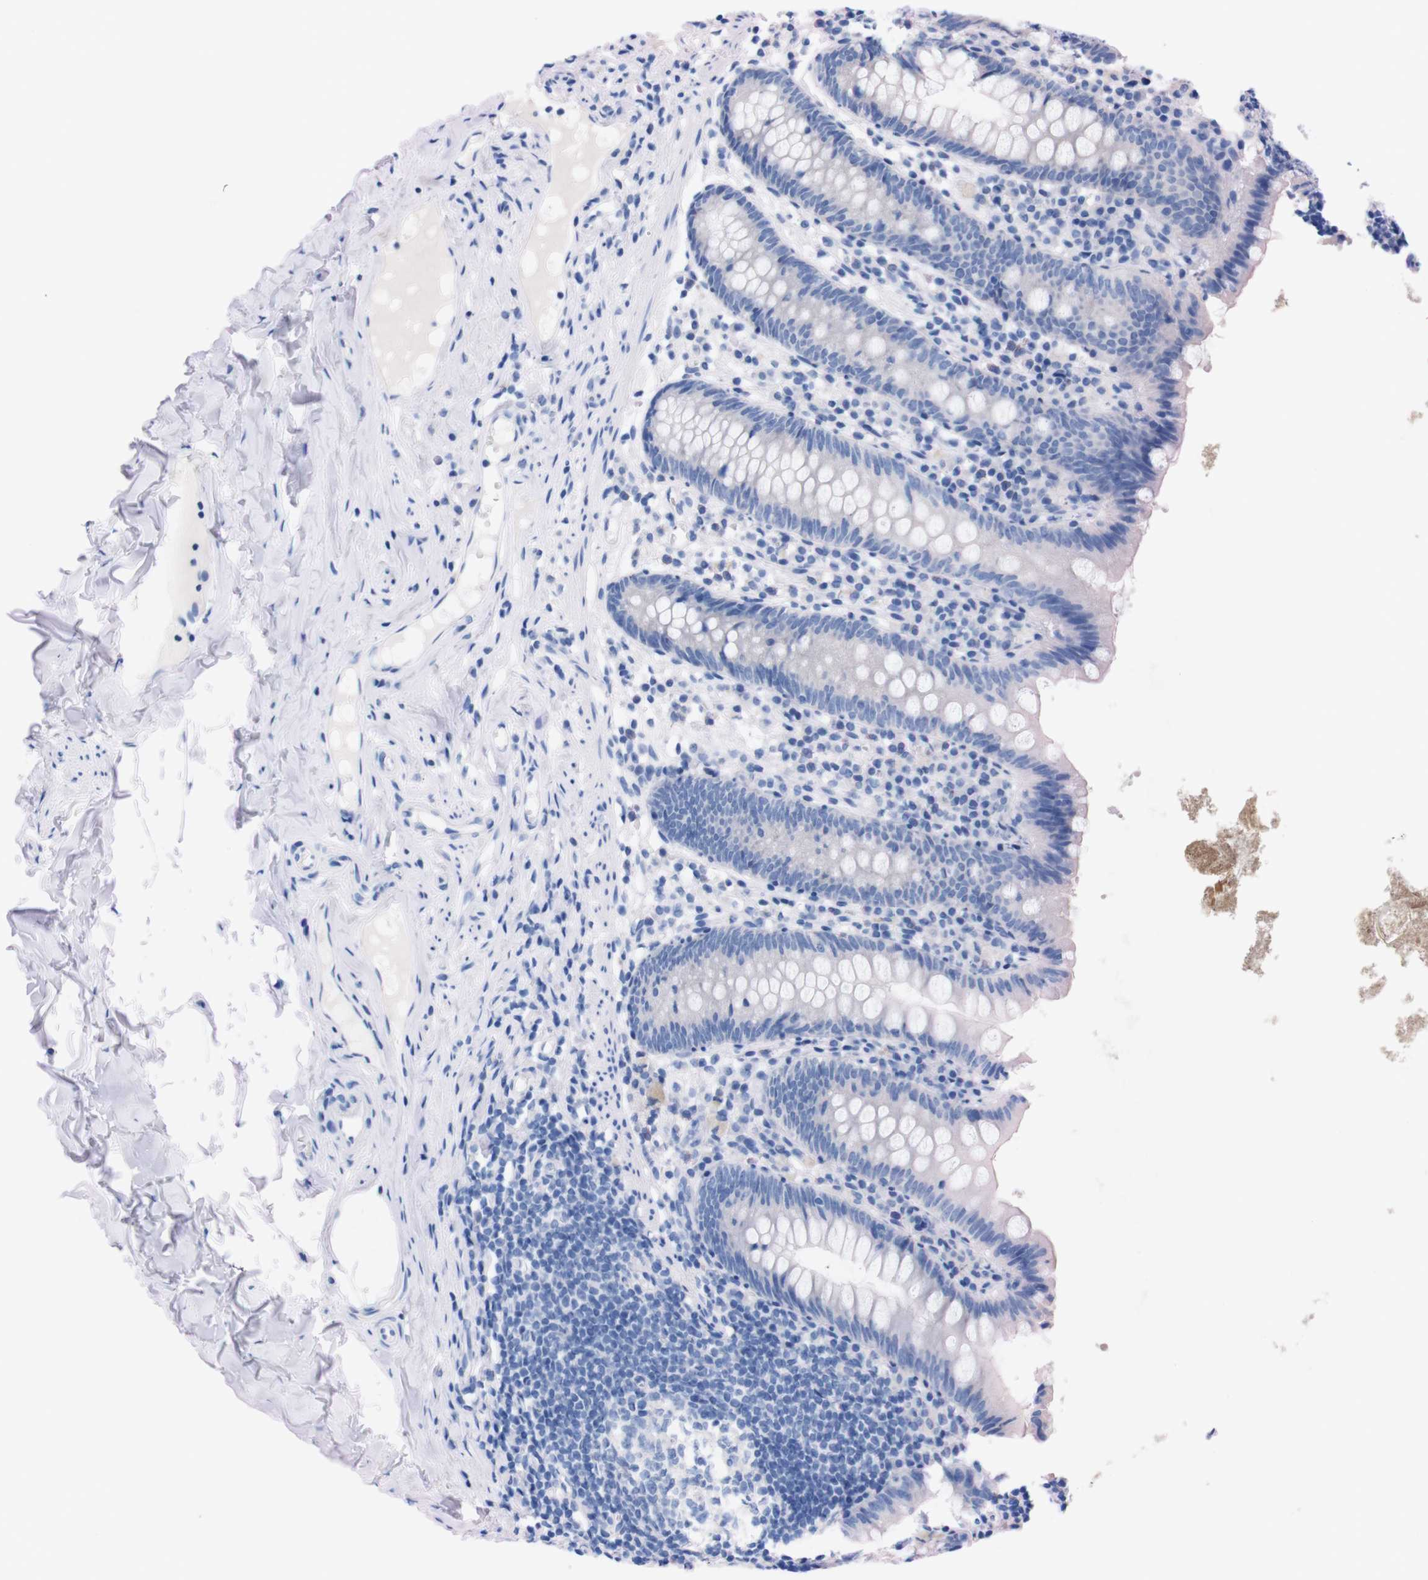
{"staining": {"intensity": "negative", "quantity": "none", "location": "none"}, "tissue": "appendix", "cell_type": "Glandular cells", "image_type": "normal", "snomed": [{"axis": "morphology", "description": "Normal tissue, NOS"}, {"axis": "topography", "description": "Appendix"}], "caption": "This is a micrograph of immunohistochemistry staining of benign appendix, which shows no positivity in glandular cells.", "gene": "TMEM243", "patient": {"sex": "male", "age": 52}}